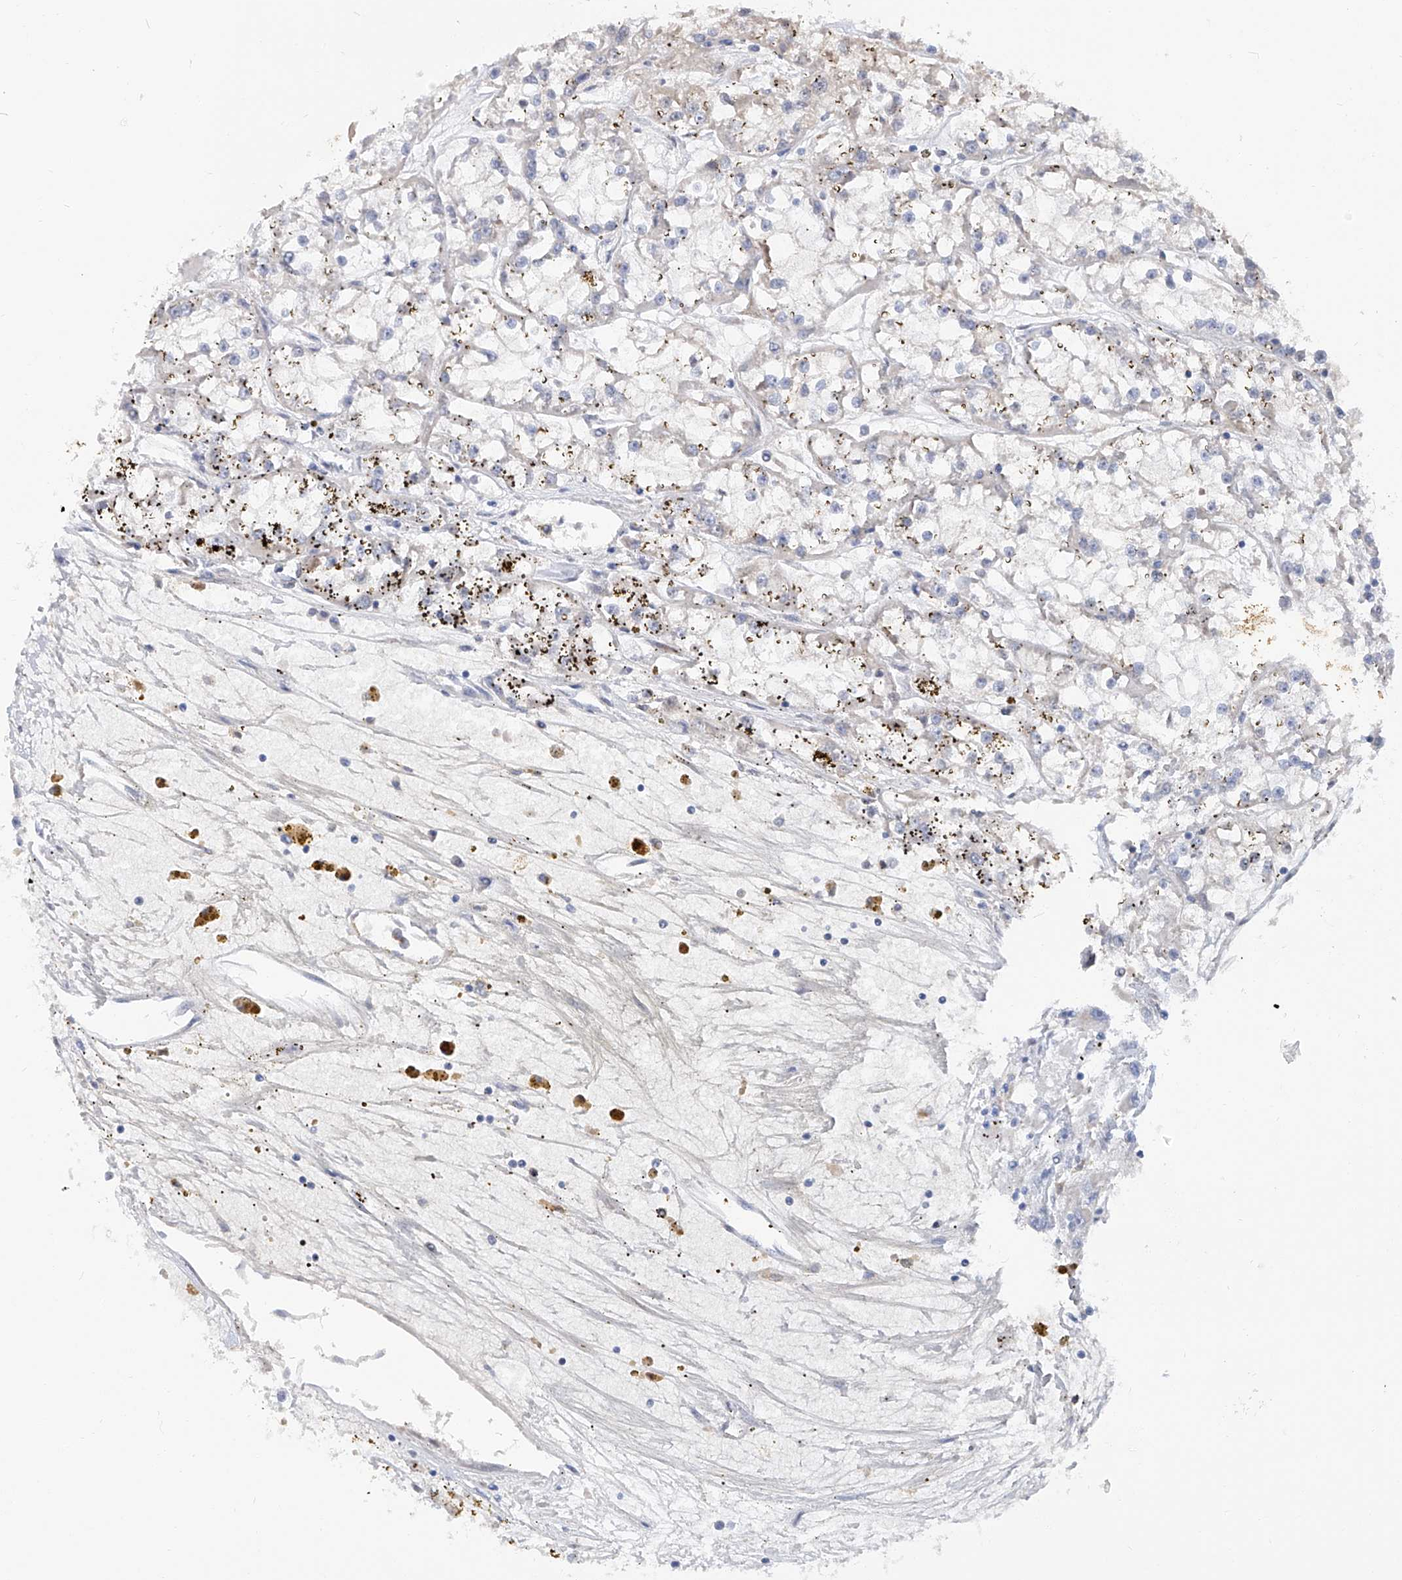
{"staining": {"intensity": "negative", "quantity": "none", "location": "none"}, "tissue": "renal cancer", "cell_type": "Tumor cells", "image_type": "cancer", "snomed": [{"axis": "morphology", "description": "Adenocarcinoma, NOS"}, {"axis": "topography", "description": "Kidney"}], "caption": "Tumor cells show no significant positivity in renal cancer. (DAB immunohistochemistry, high magnification).", "gene": "PHF20", "patient": {"sex": "female", "age": 52}}